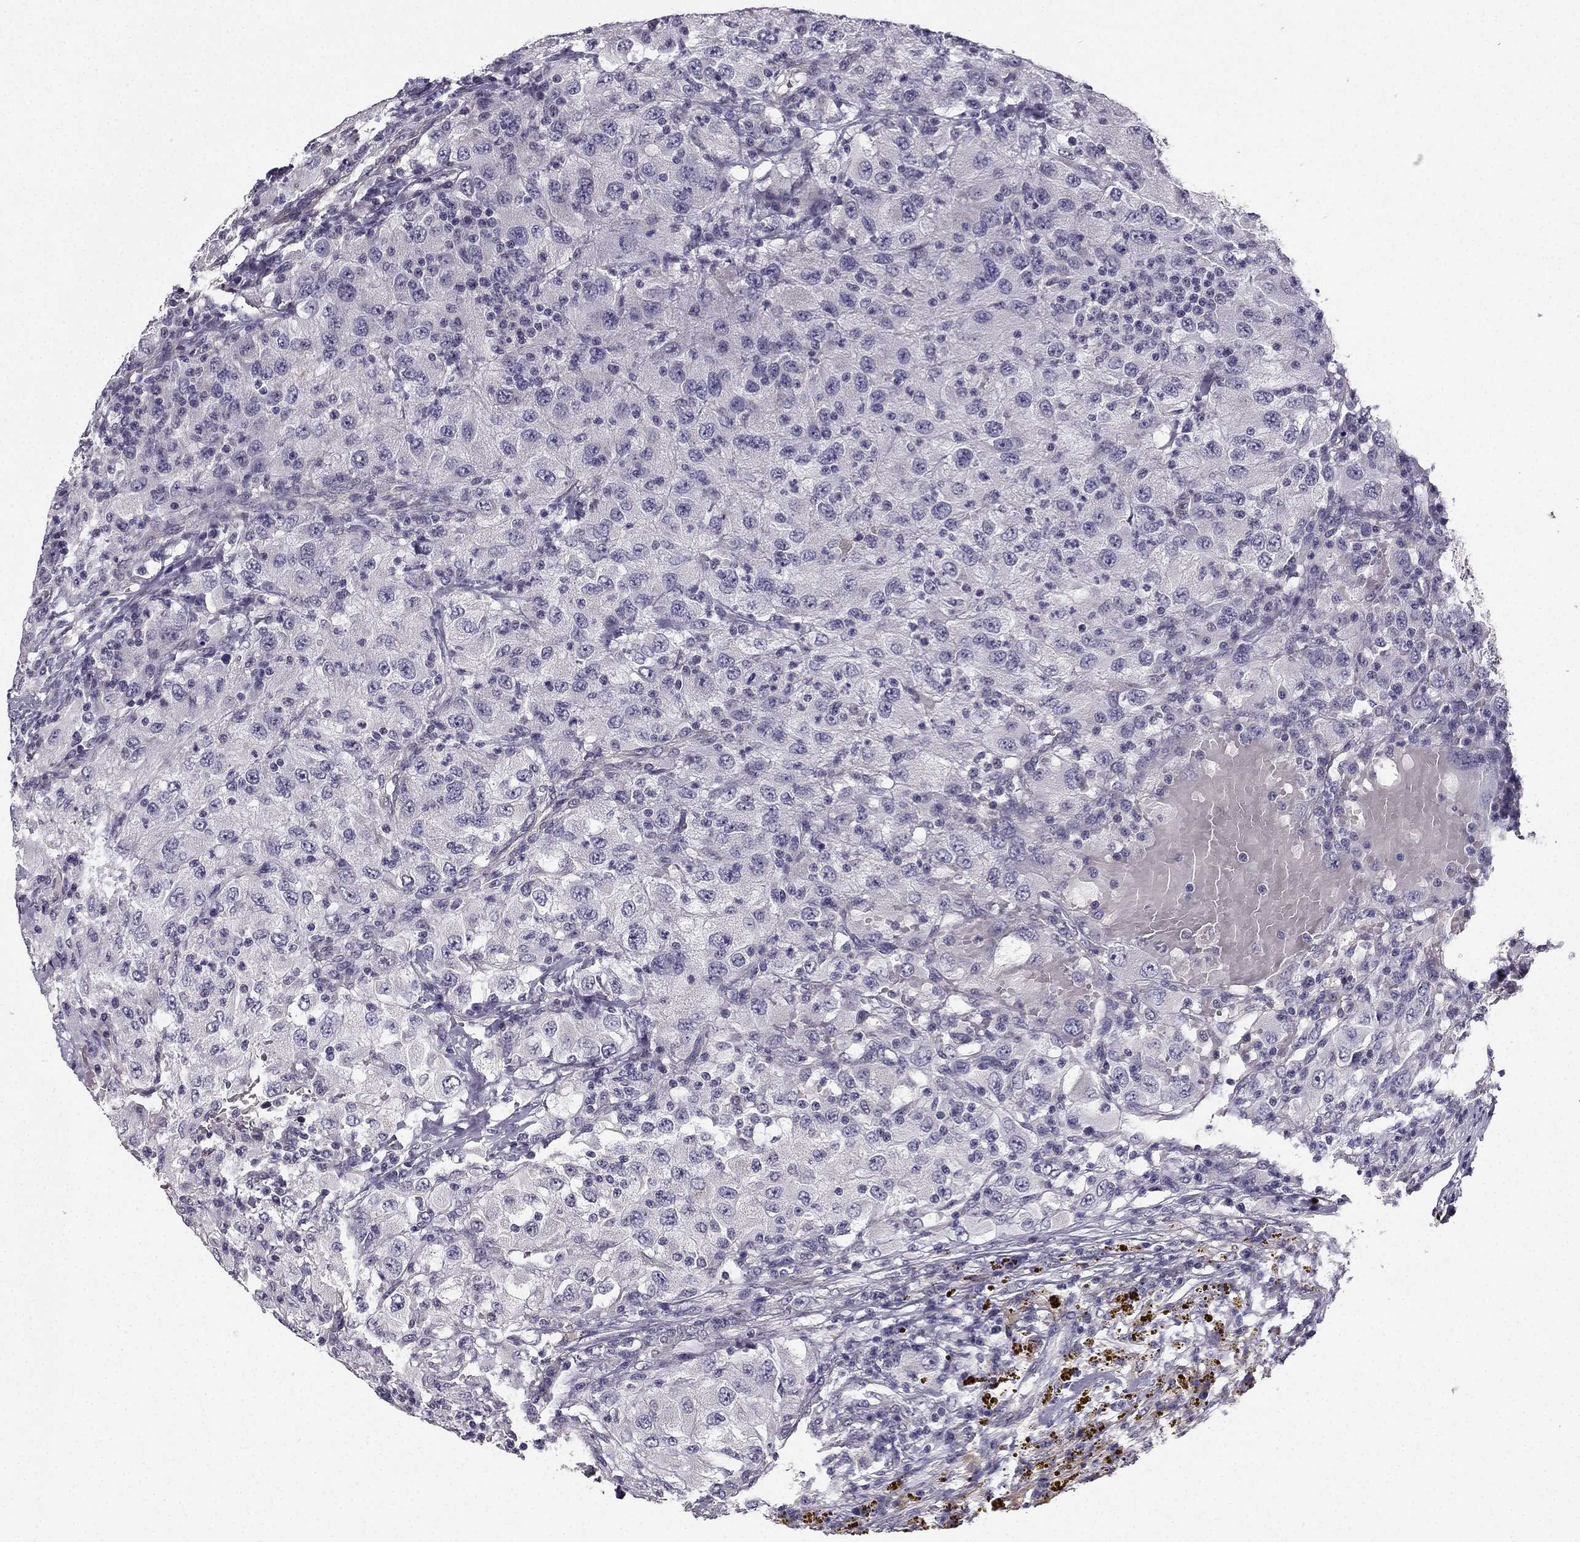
{"staining": {"intensity": "negative", "quantity": "none", "location": "none"}, "tissue": "renal cancer", "cell_type": "Tumor cells", "image_type": "cancer", "snomed": [{"axis": "morphology", "description": "Adenocarcinoma, NOS"}, {"axis": "topography", "description": "Kidney"}], "caption": "Micrograph shows no significant protein staining in tumor cells of renal cancer.", "gene": "TSPYL5", "patient": {"sex": "female", "age": 67}}